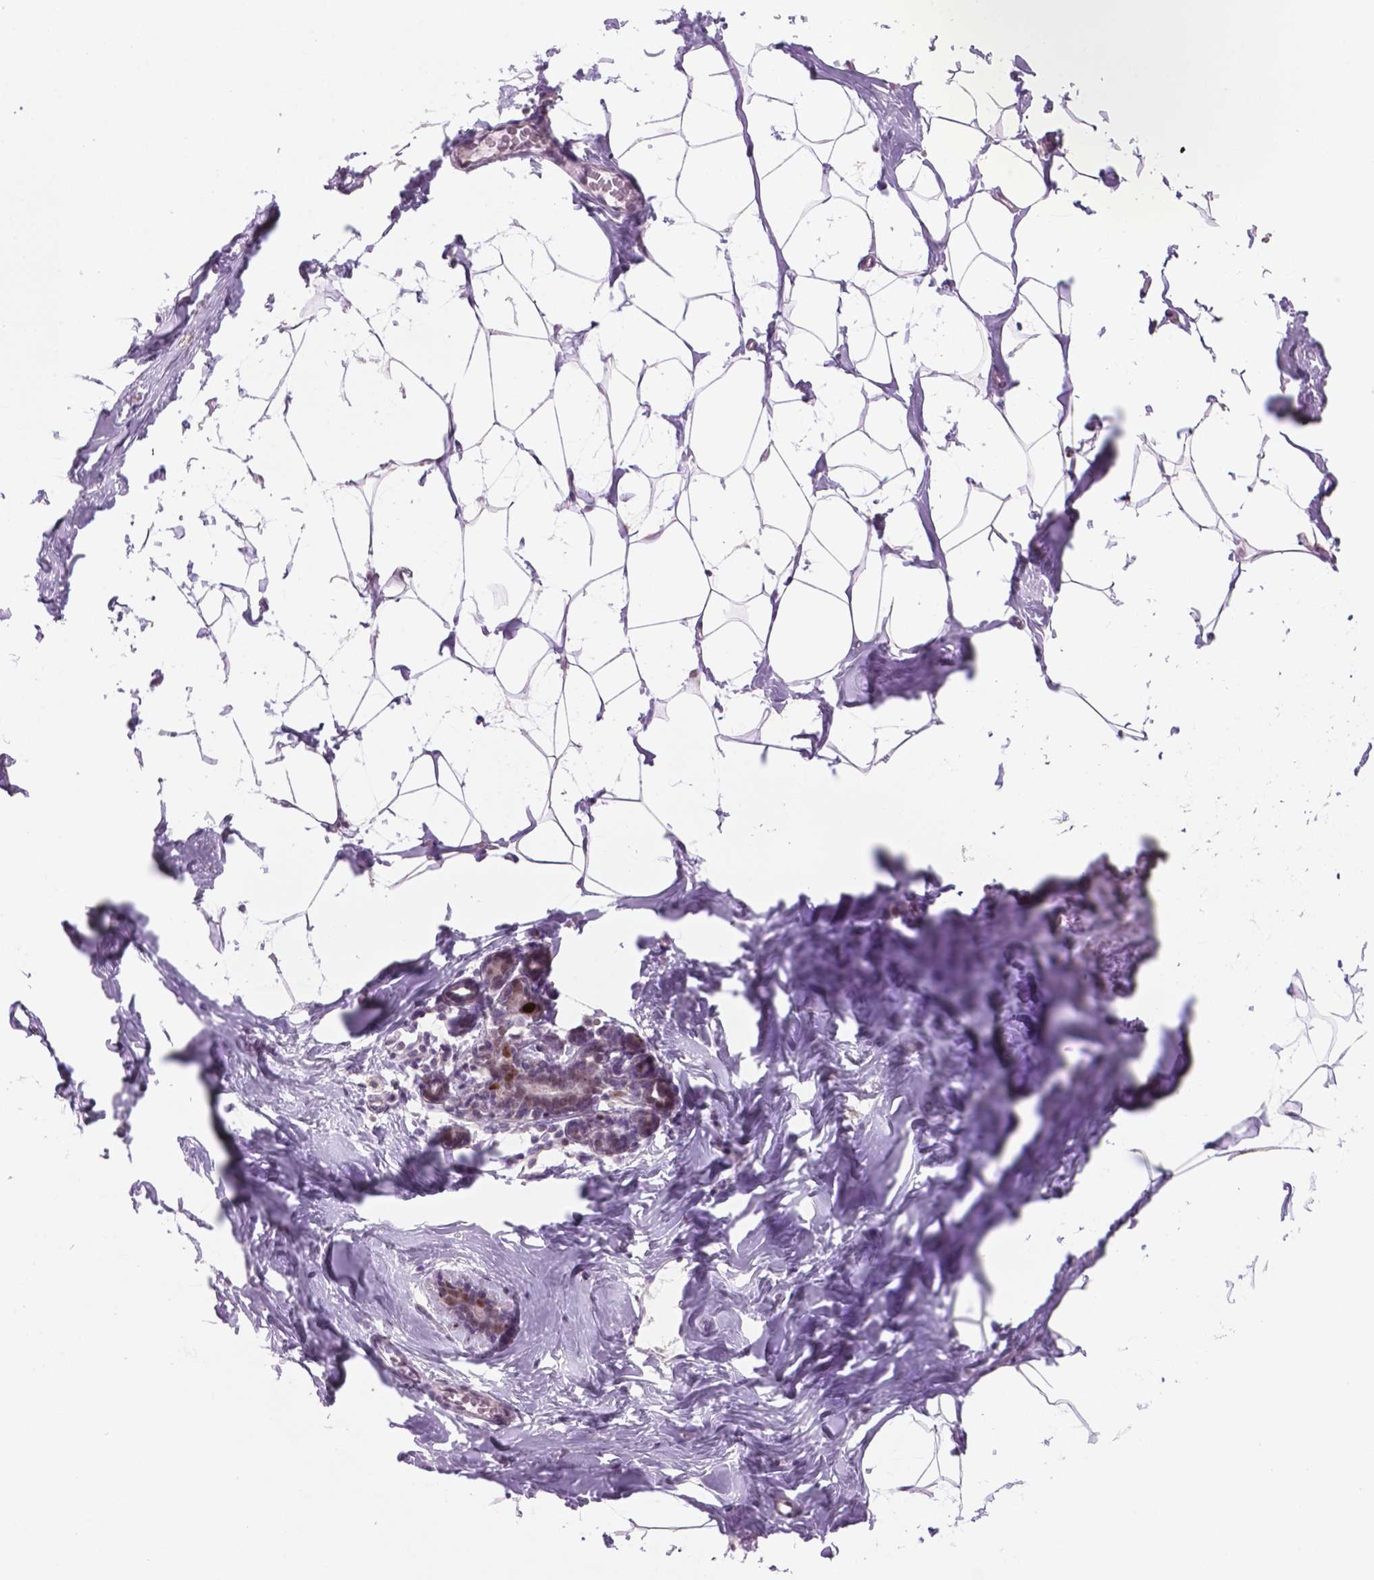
{"staining": {"intensity": "weak", "quantity": ">75%", "location": "nuclear"}, "tissue": "breast", "cell_type": "Adipocytes", "image_type": "normal", "snomed": [{"axis": "morphology", "description": "Normal tissue, NOS"}, {"axis": "topography", "description": "Breast"}], "caption": "This image demonstrates normal breast stained with immunohistochemistry to label a protein in brown. The nuclear of adipocytes show weak positivity for the protein. Nuclei are counter-stained blue.", "gene": "NCAPH2", "patient": {"sex": "female", "age": 32}}